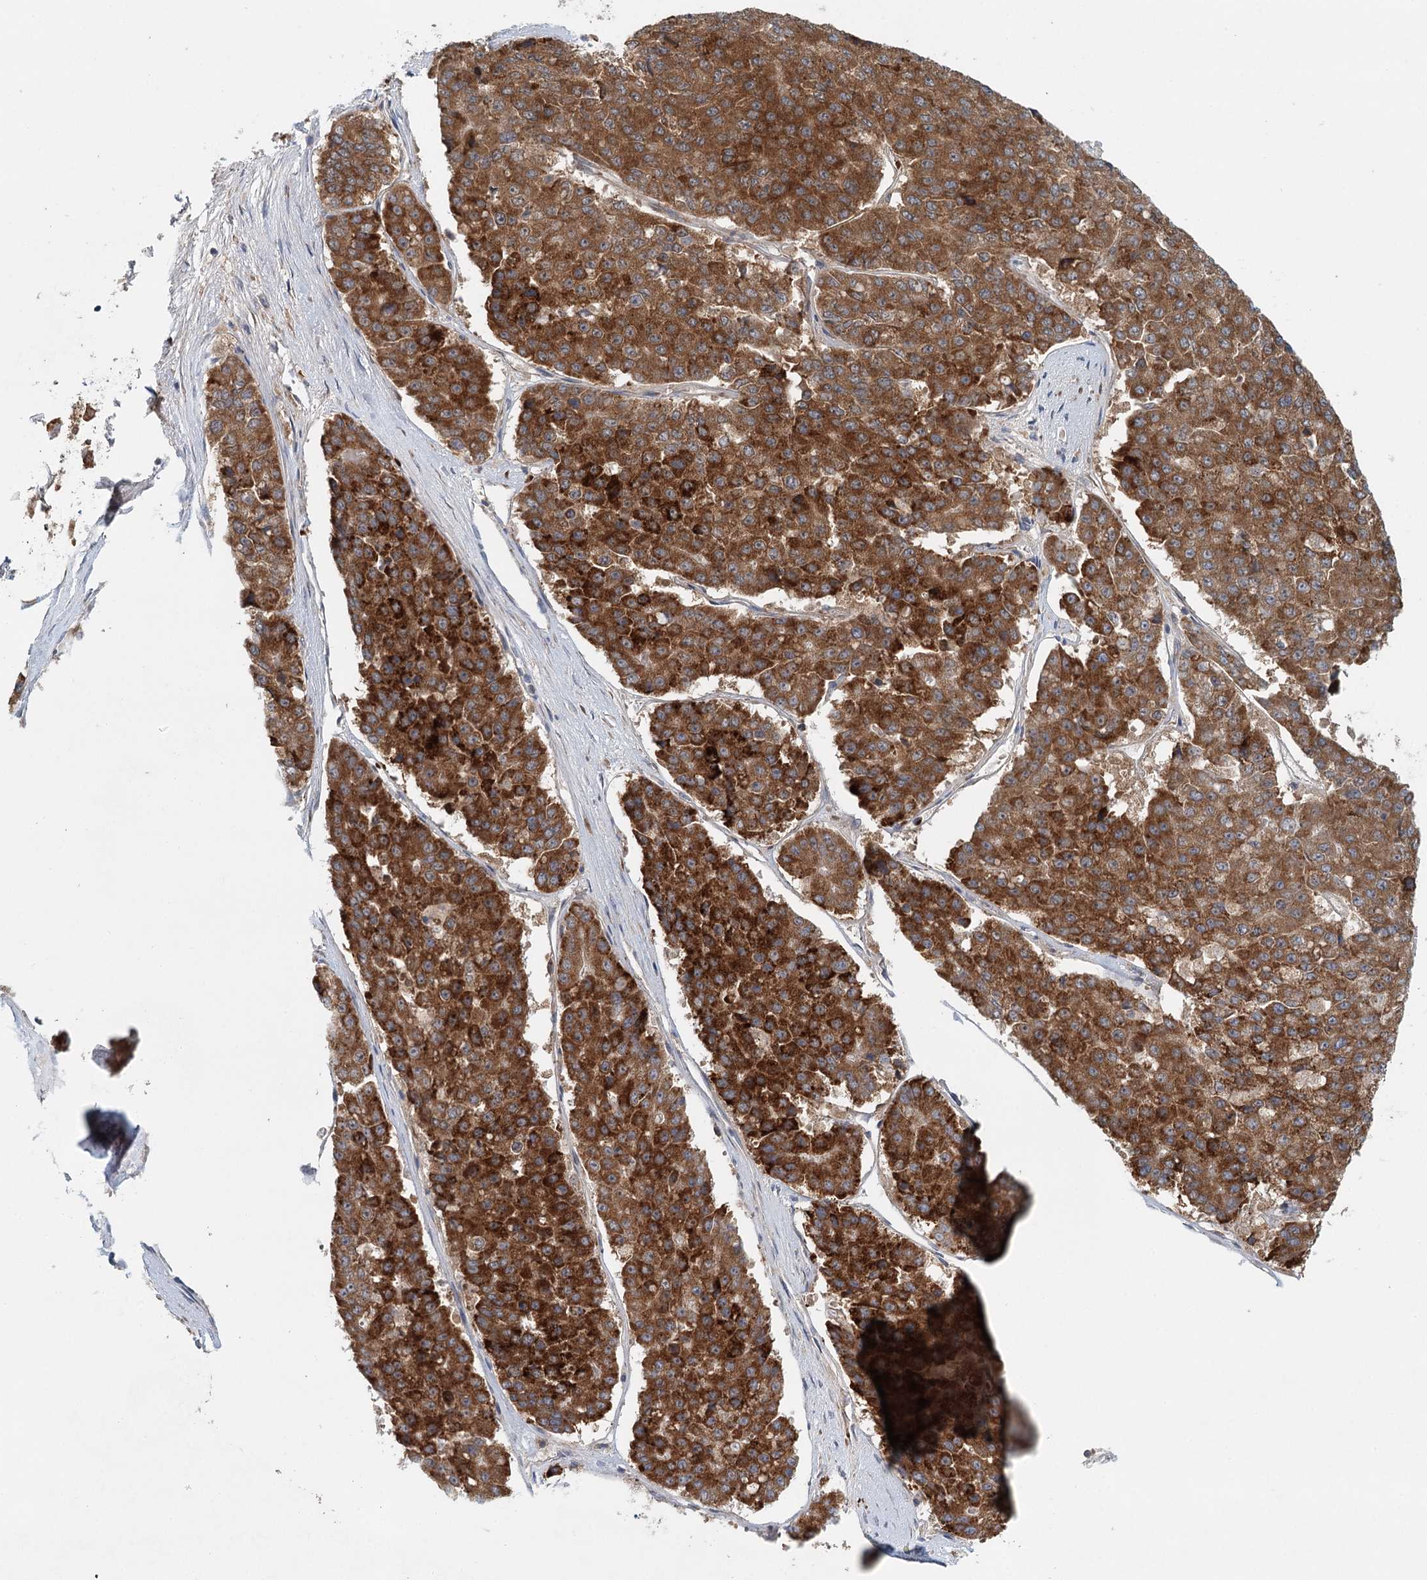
{"staining": {"intensity": "strong", "quantity": "25%-75%", "location": "cytoplasmic/membranous"}, "tissue": "pancreatic cancer", "cell_type": "Tumor cells", "image_type": "cancer", "snomed": [{"axis": "morphology", "description": "Adenocarcinoma, NOS"}, {"axis": "topography", "description": "Pancreas"}], "caption": "Adenocarcinoma (pancreatic) stained with a protein marker shows strong staining in tumor cells.", "gene": "ADK", "patient": {"sex": "male", "age": 50}}